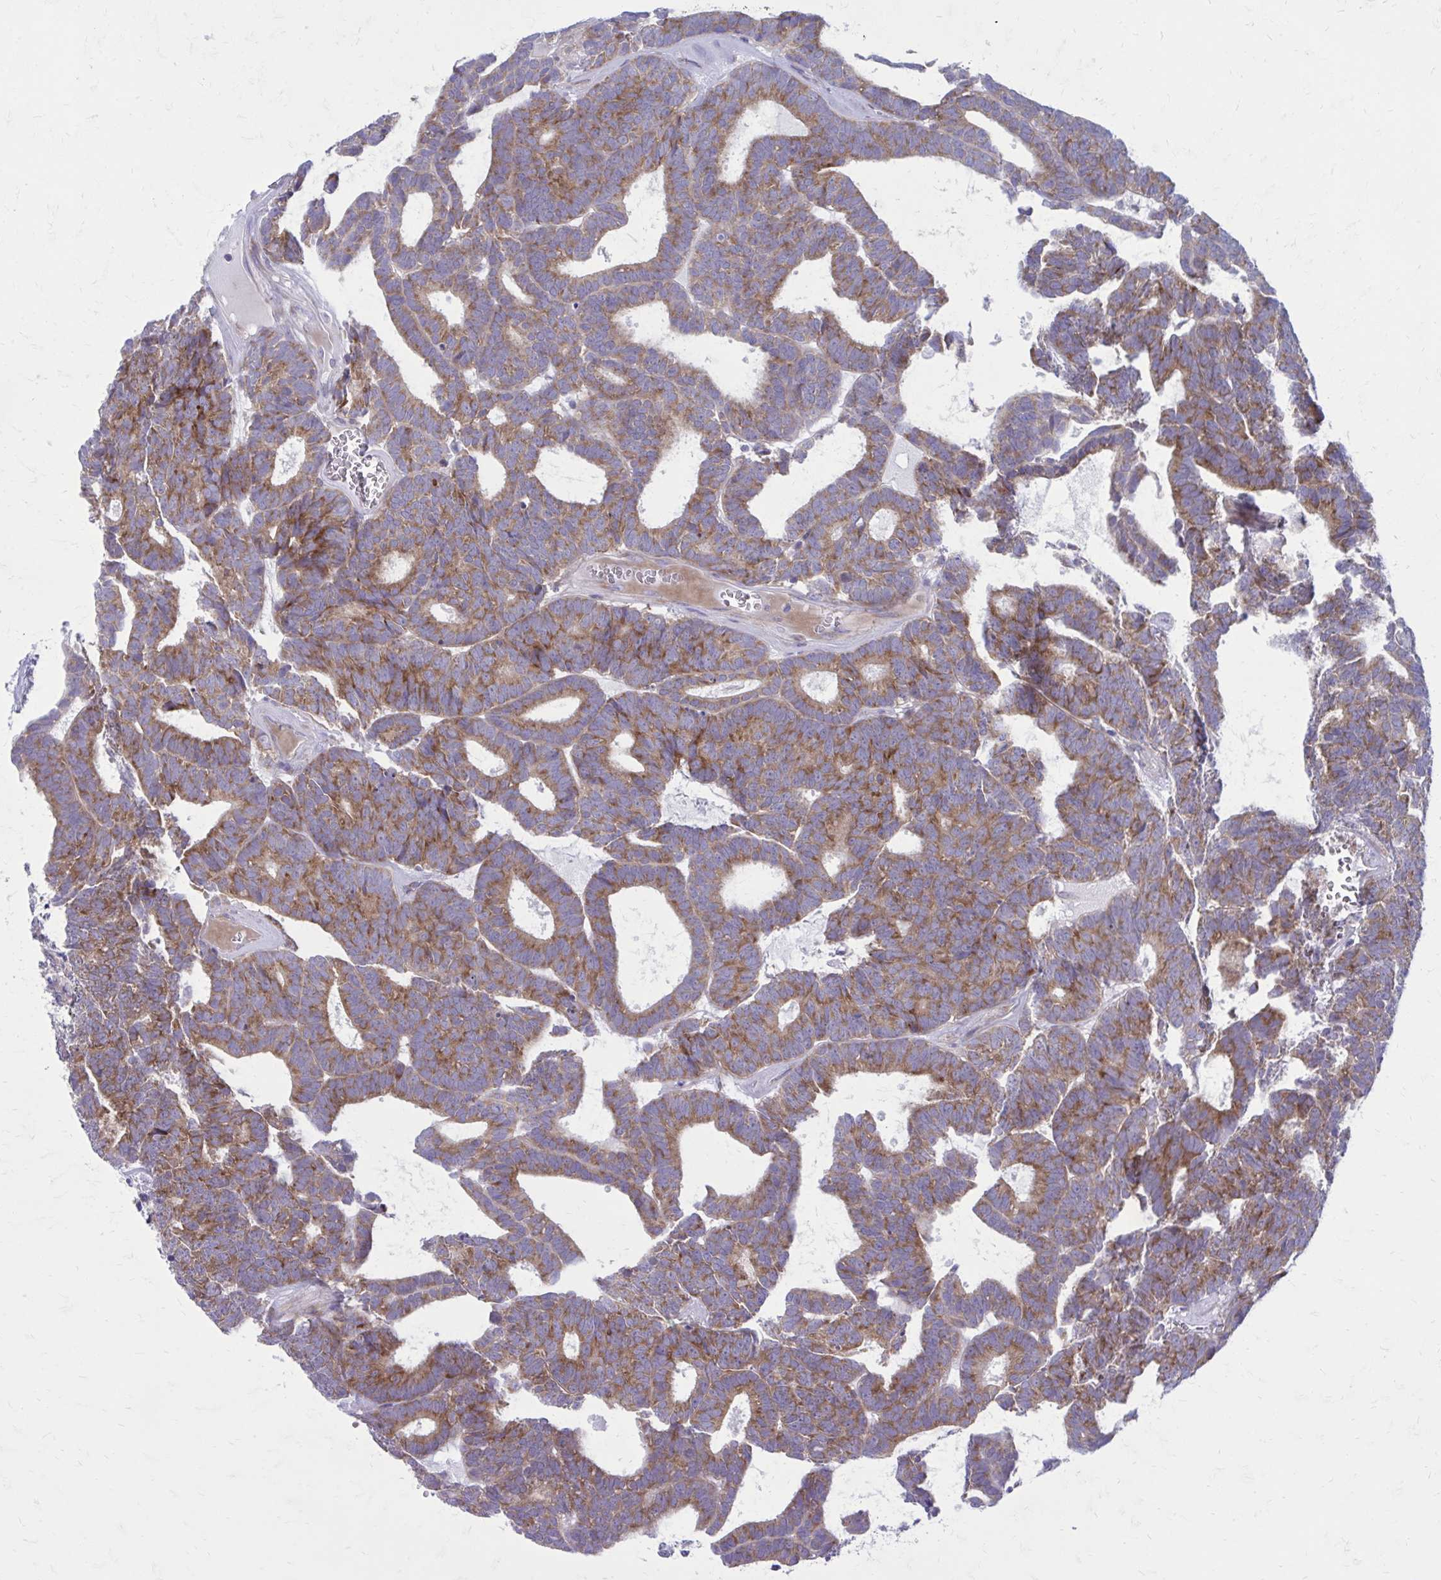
{"staining": {"intensity": "moderate", "quantity": ">75%", "location": "cytoplasmic/membranous"}, "tissue": "head and neck cancer", "cell_type": "Tumor cells", "image_type": "cancer", "snomed": [{"axis": "morphology", "description": "Adenocarcinoma, NOS"}, {"axis": "topography", "description": "Head-Neck"}], "caption": "Adenocarcinoma (head and neck) stained for a protein (brown) reveals moderate cytoplasmic/membranous positive positivity in approximately >75% of tumor cells.", "gene": "GIGYF2", "patient": {"sex": "female", "age": 81}}